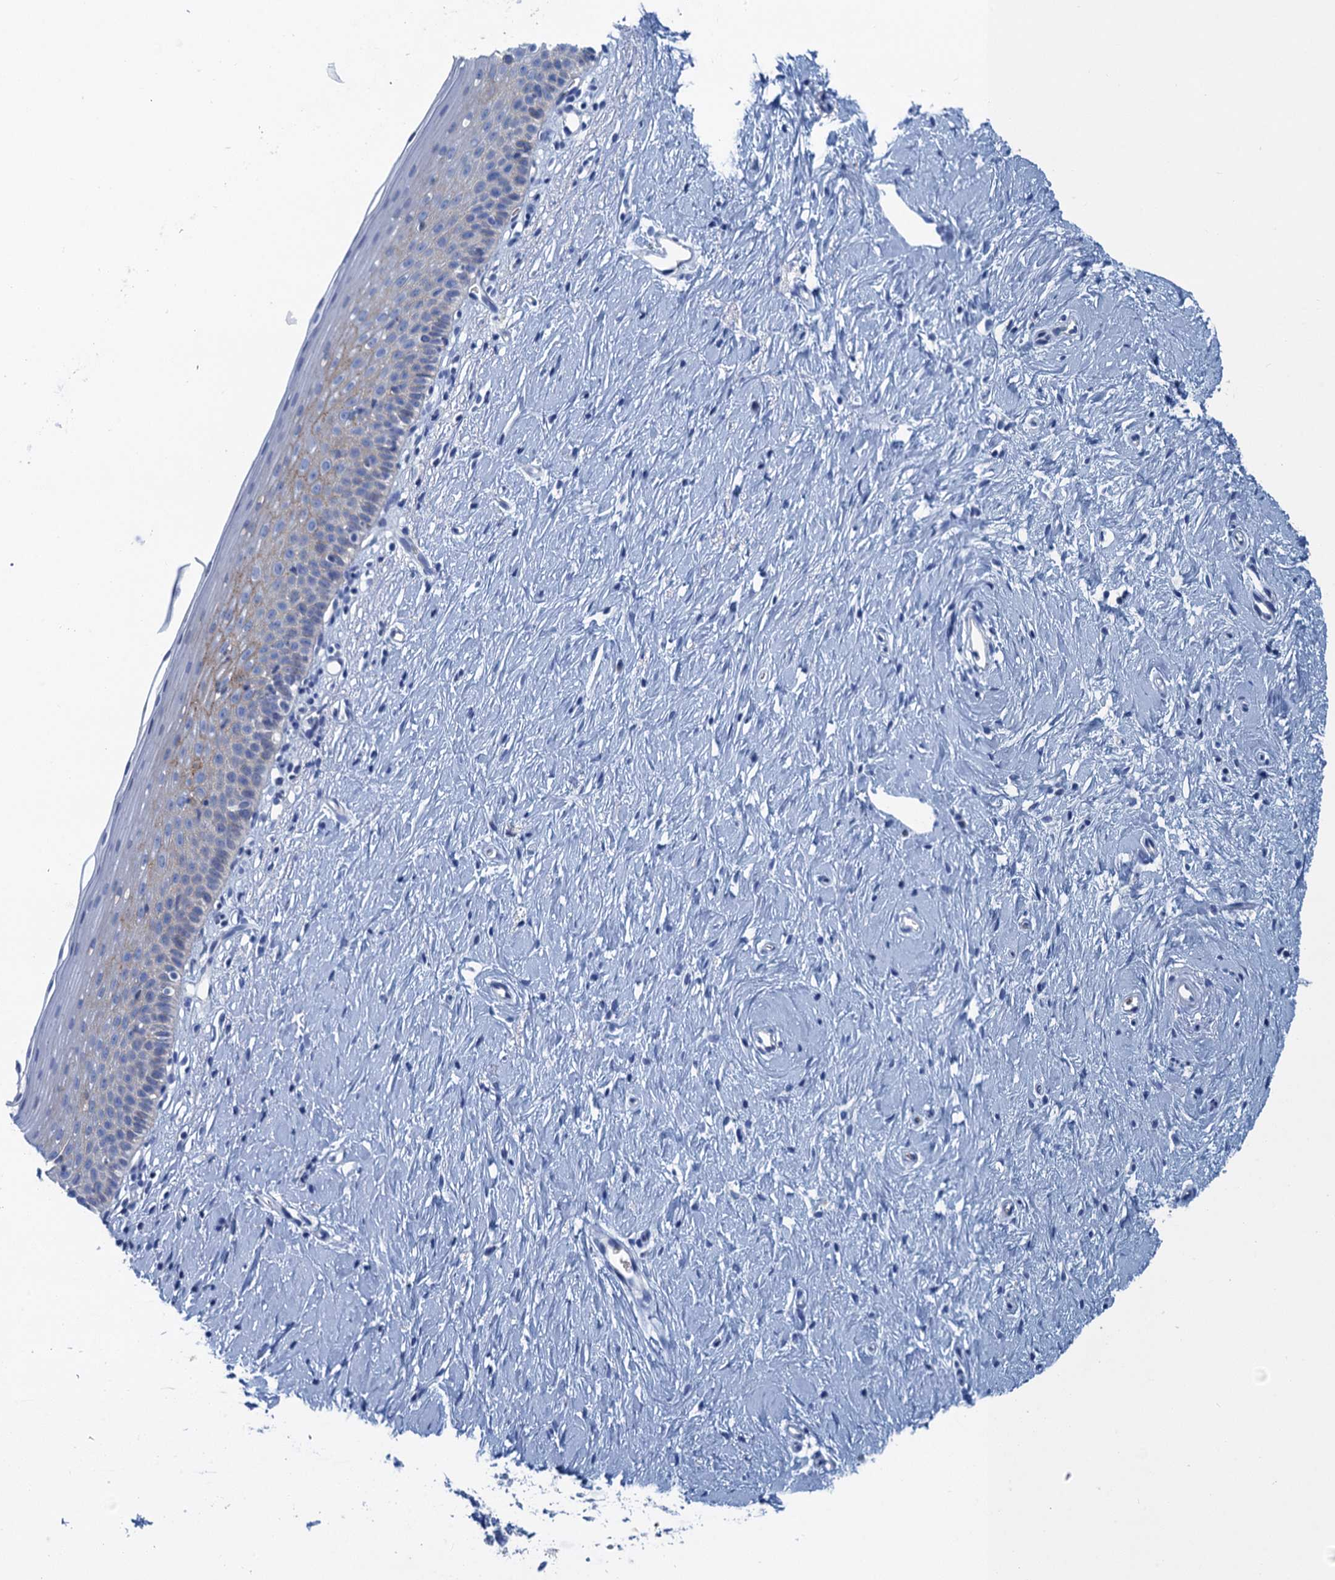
{"staining": {"intensity": "negative", "quantity": "none", "location": "none"}, "tissue": "cervix", "cell_type": "Glandular cells", "image_type": "normal", "snomed": [{"axis": "morphology", "description": "Normal tissue, NOS"}, {"axis": "topography", "description": "Cervix"}], "caption": "Protein analysis of unremarkable cervix displays no significant expression in glandular cells.", "gene": "MYADML2", "patient": {"sex": "female", "age": 57}}